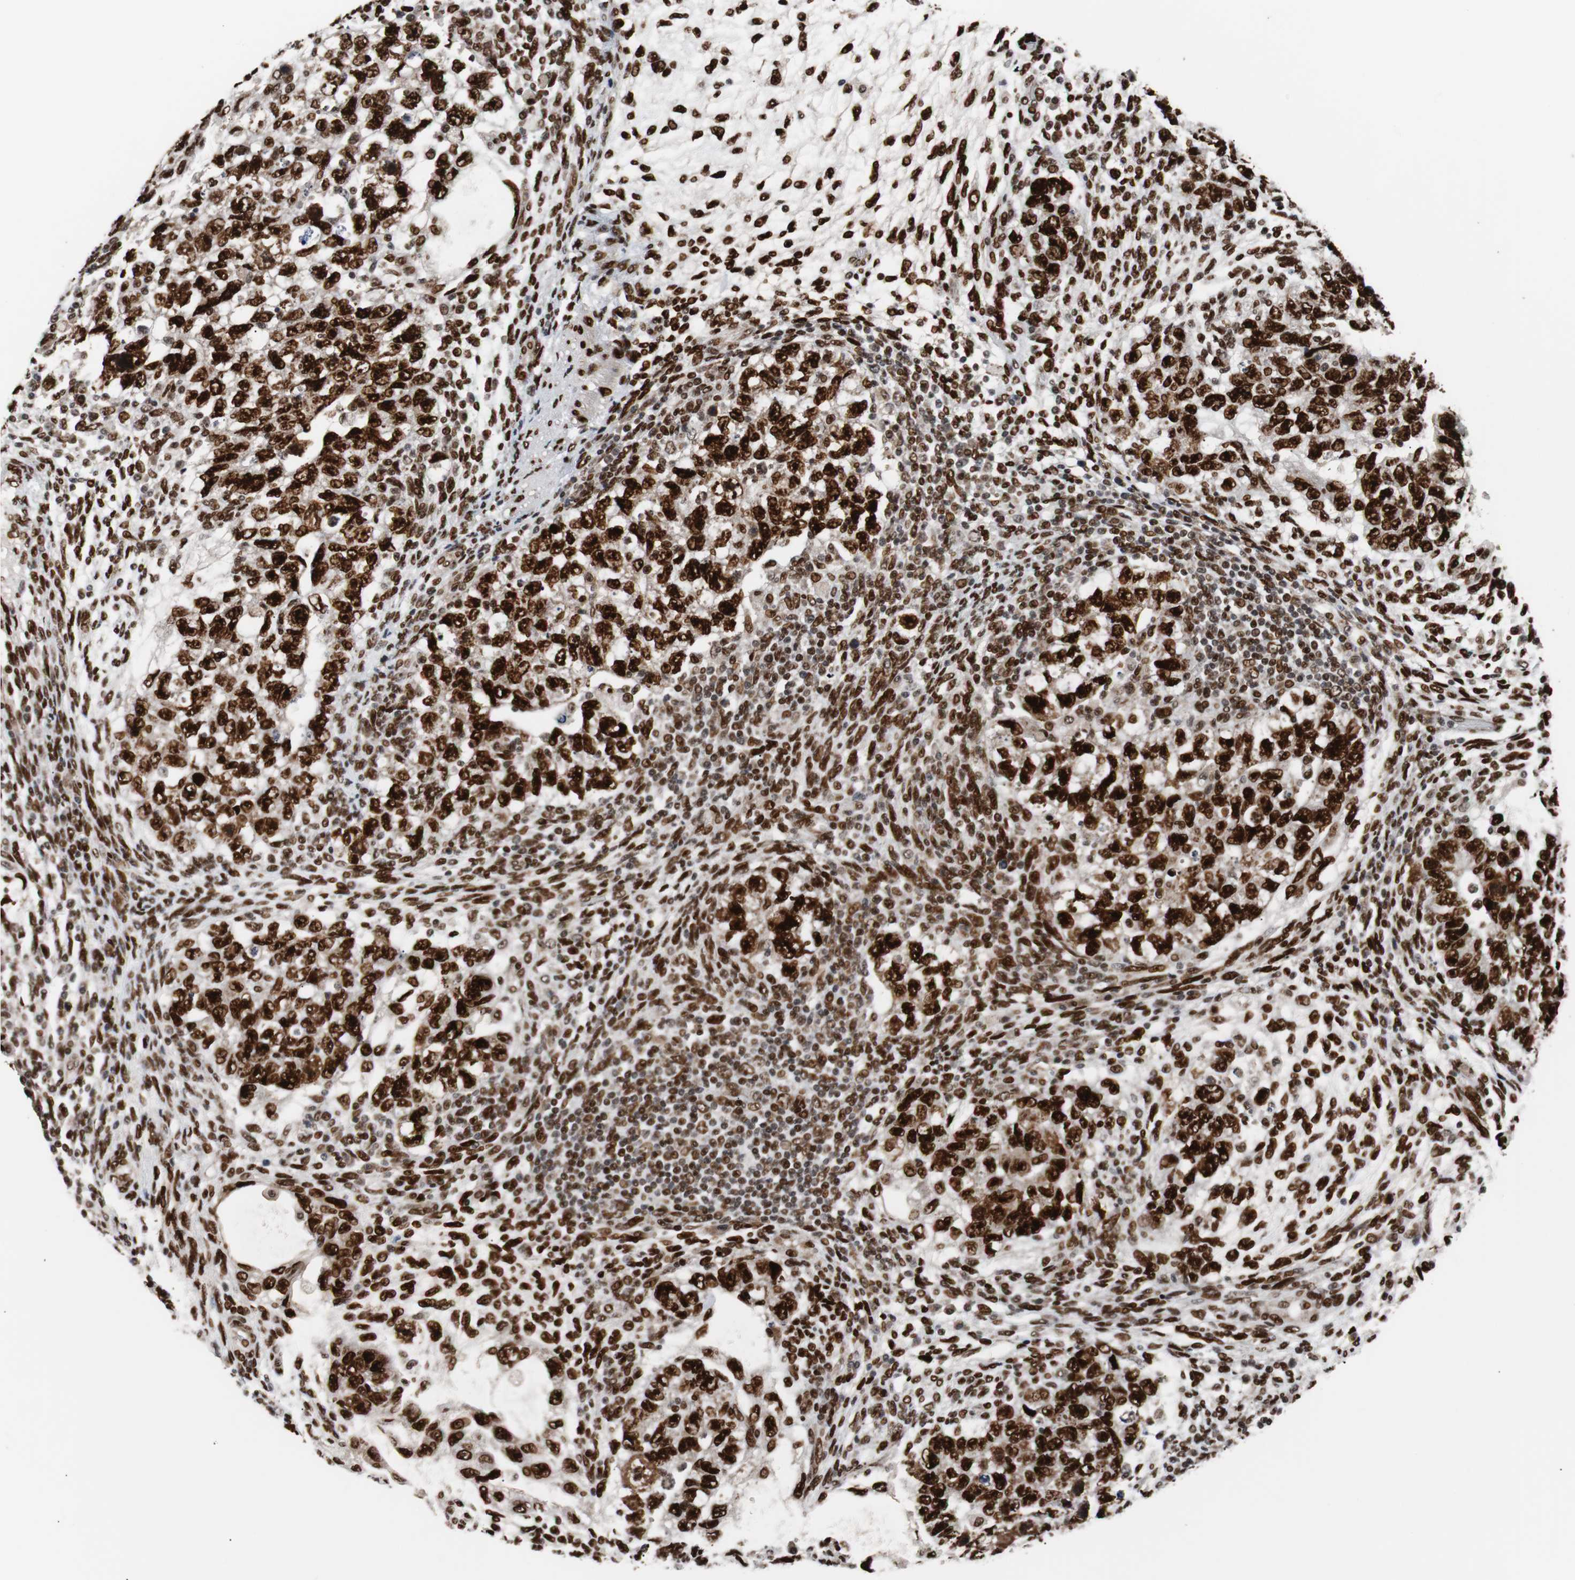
{"staining": {"intensity": "strong", "quantity": ">75%", "location": "nuclear"}, "tissue": "testis cancer", "cell_type": "Tumor cells", "image_type": "cancer", "snomed": [{"axis": "morphology", "description": "Normal tissue, NOS"}, {"axis": "morphology", "description": "Carcinoma, Embryonal, NOS"}, {"axis": "topography", "description": "Testis"}], "caption": "Testis embryonal carcinoma stained with a protein marker displays strong staining in tumor cells.", "gene": "NBL1", "patient": {"sex": "male", "age": 36}}